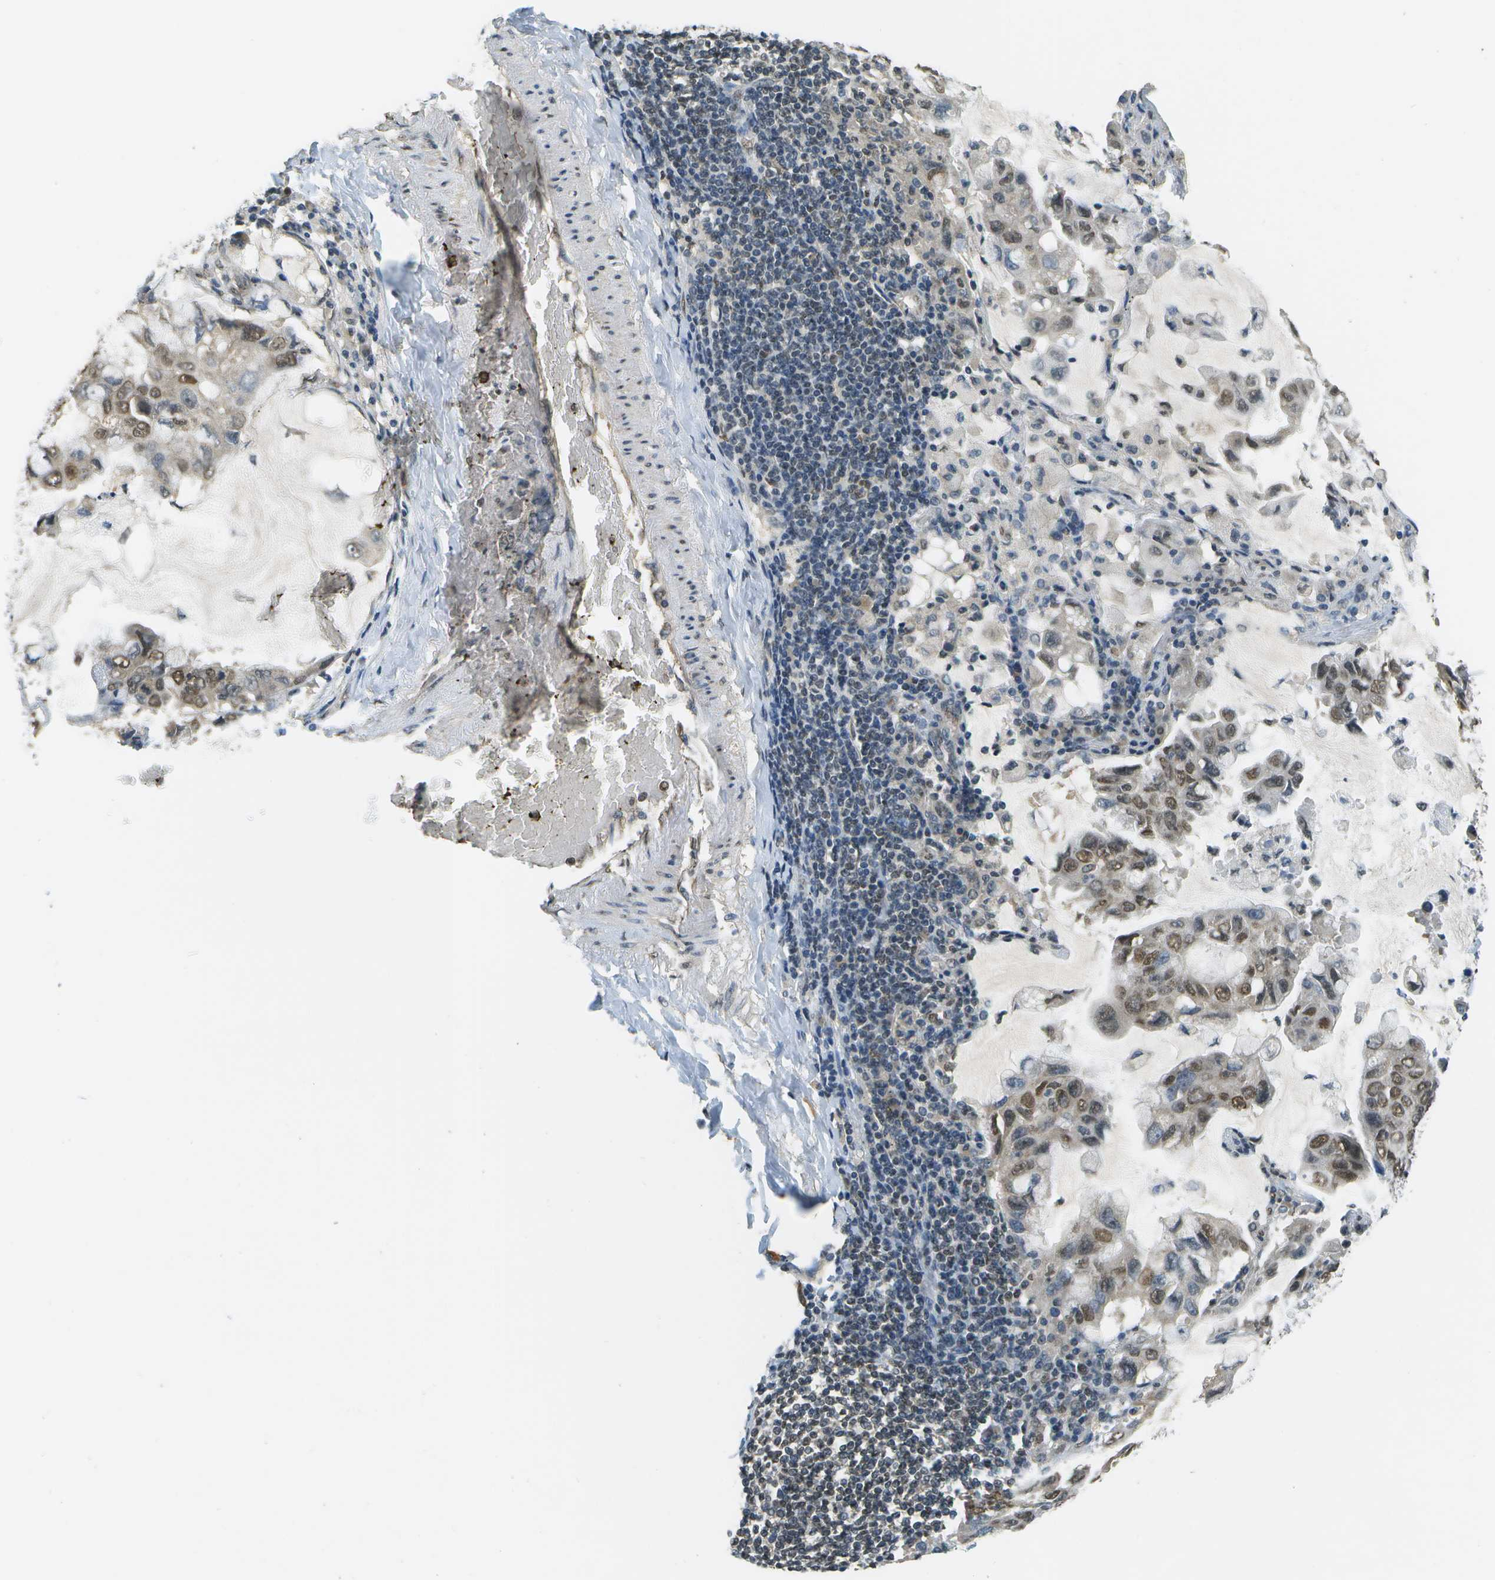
{"staining": {"intensity": "moderate", "quantity": ">75%", "location": "nuclear"}, "tissue": "lung cancer", "cell_type": "Tumor cells", "image_type": "cancer", "snomed": [{"axis": "morphology", "description": "Adenocarcinoma, NOS"}, {"axis": "topography", "description": "Lung"}], "caption": "Immunohistochemical staining of human adenocarcinoma (lung) demonstrates moderate nuclear protein expression in about >75% of tumor cells. The protein is shown in brown color, while the nuclei are stained blue.", "gene": "ABL2", "patient": {"sex": "male", "age": 64}}